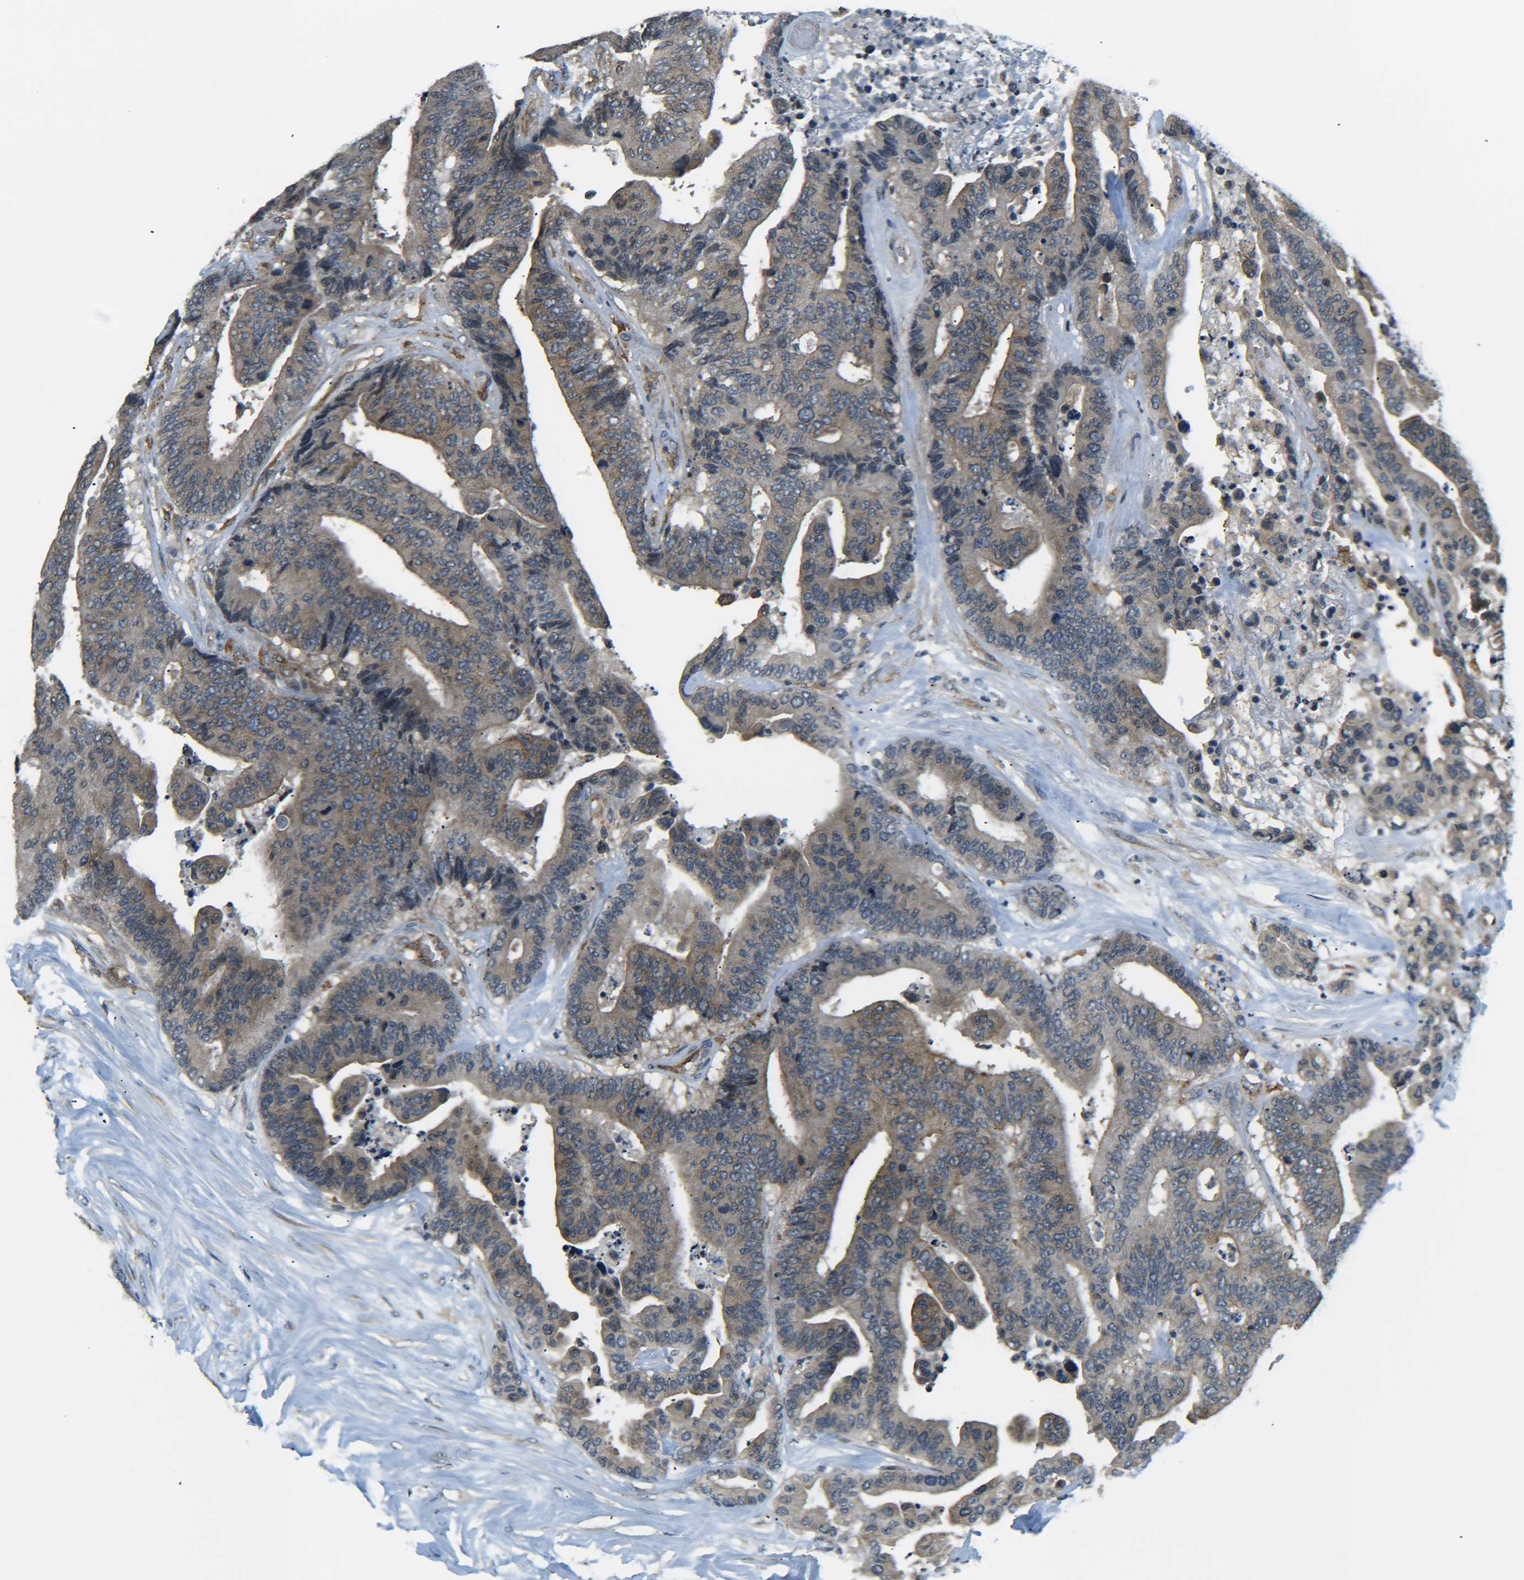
{"staining": {"intensity": "moderate", "quantity": ">75%", "location": "cytoplasmic/membranous"}, "tissue": "colorectal cancer", "cell_type": "Tumor cells", "image_type": "cancer", "snomed": [{"axis": "morphology", "description": "Normal tissue, NOS"}, {"axis": "morphology", "description": "Adenocarcinoma, NOS"}, {"axis": "topography", "description": "Colon"}], "caption": "Immunohistochemistry (IHC) photomicrograph of neoplastic tissue: colorectal cancer (adenocarcinoma) stained using immunohistochemistry (IHC) shows medium levels of moderate protein expression localized specifically in the cytoplasmic/membranous of tumor cells, appearing as a cytoplasmic/membranous brown color.", "gene": "DAB2", "patient": {"sex": "male", "age": 82}}